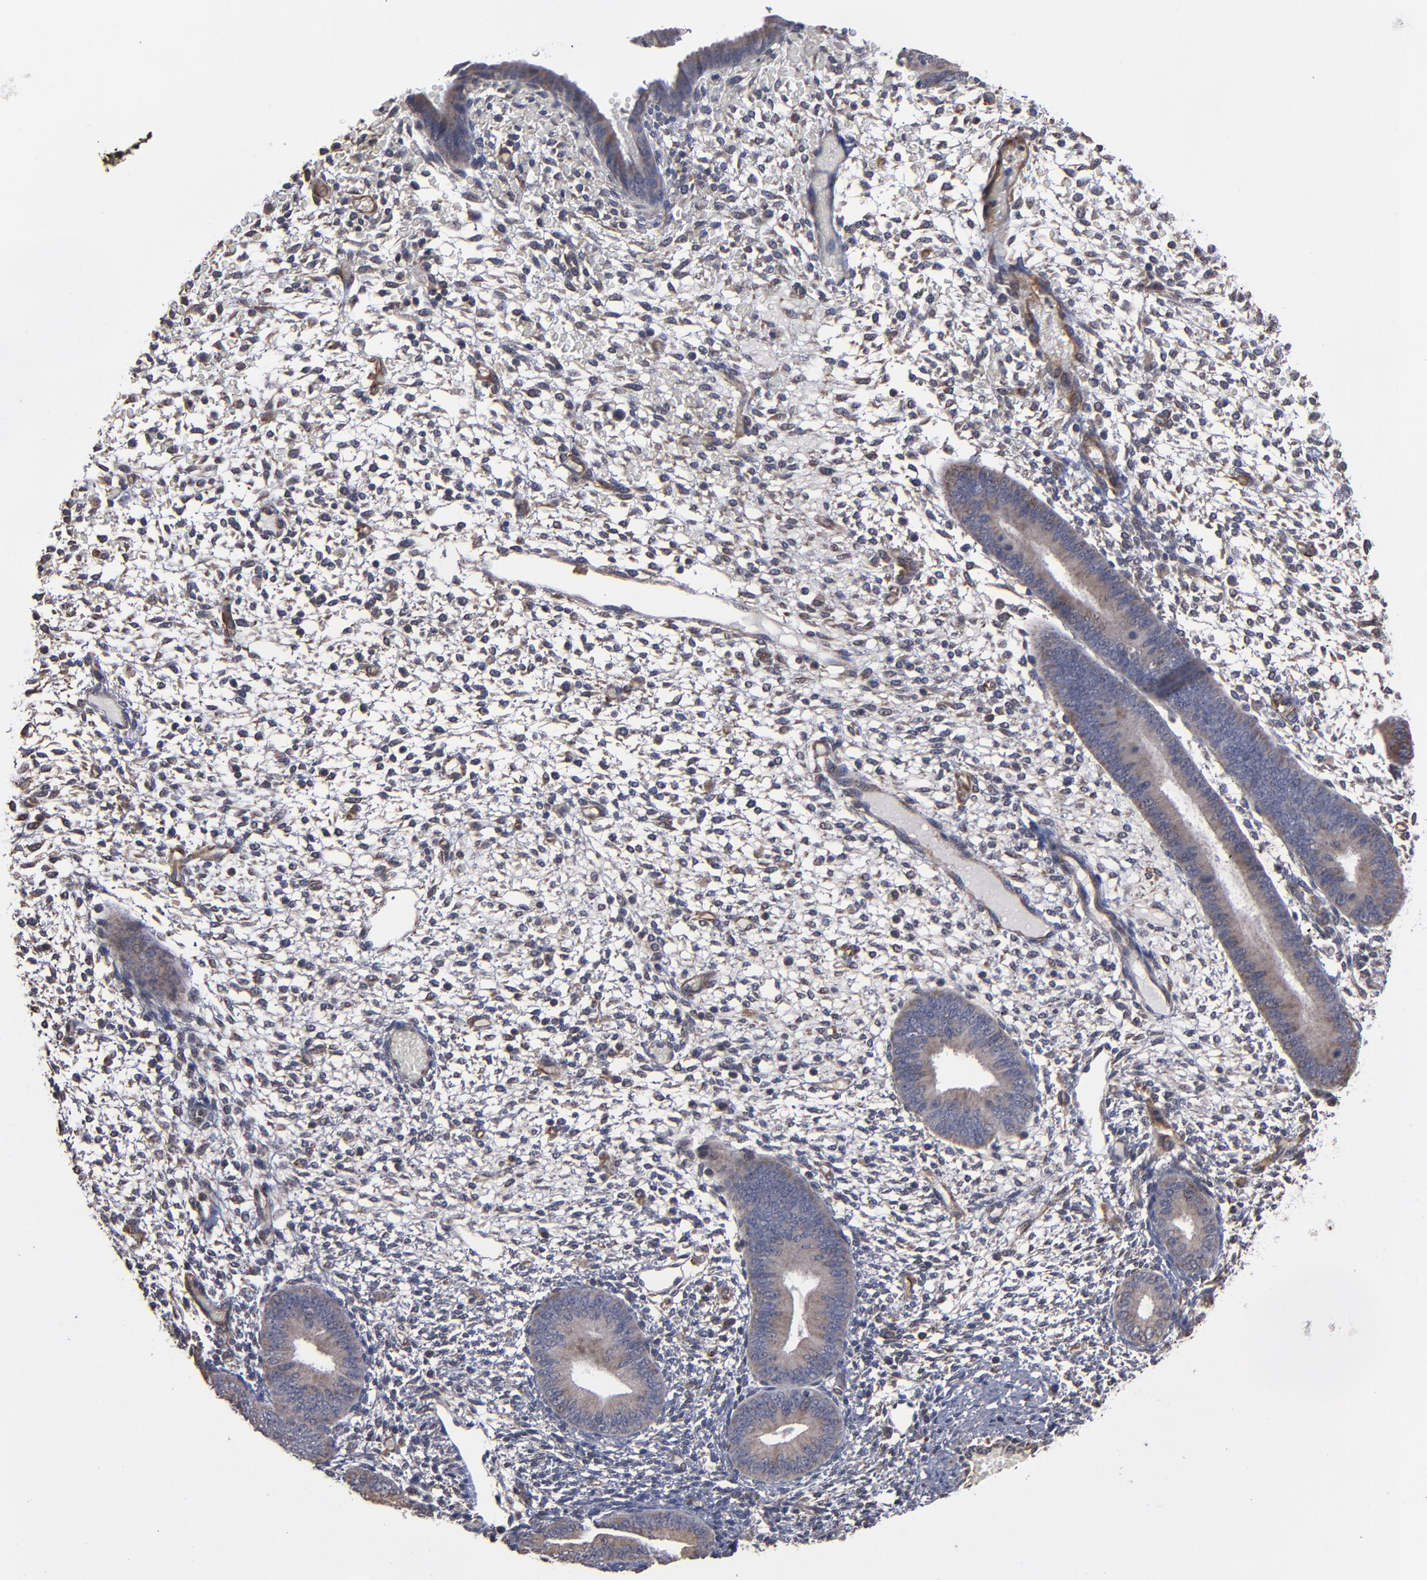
{"staining": {"intensity": "moderate", "quantity": "<25%", "location": "cytoplasmic/membranous"}, "tissue": "endometrium", "cell_type": "Cells in endometrial stroma", "image_type": "normal", "snomed": [{"axis": "morphology", "description": "Normal tissue, NOS"}, {"axis": "topography", "description": "Endometrium"}], "caption": "Immunohistochemistry staining of unremarkable endometrium, which exhibits low levels of moderate cytoplasmic/membranous staining in about <25% of cells in endometrial stroma indicating moderate cytoplasmic/membranous protein expression. The staining was performed using DAB (3,3'-diaminobenzidine) (brown) for protein detection and nuclei were counterstained in hematoxylin (blue).", "gene": "MIPOL1", "patient": {"sex": "female", "age": 42}}